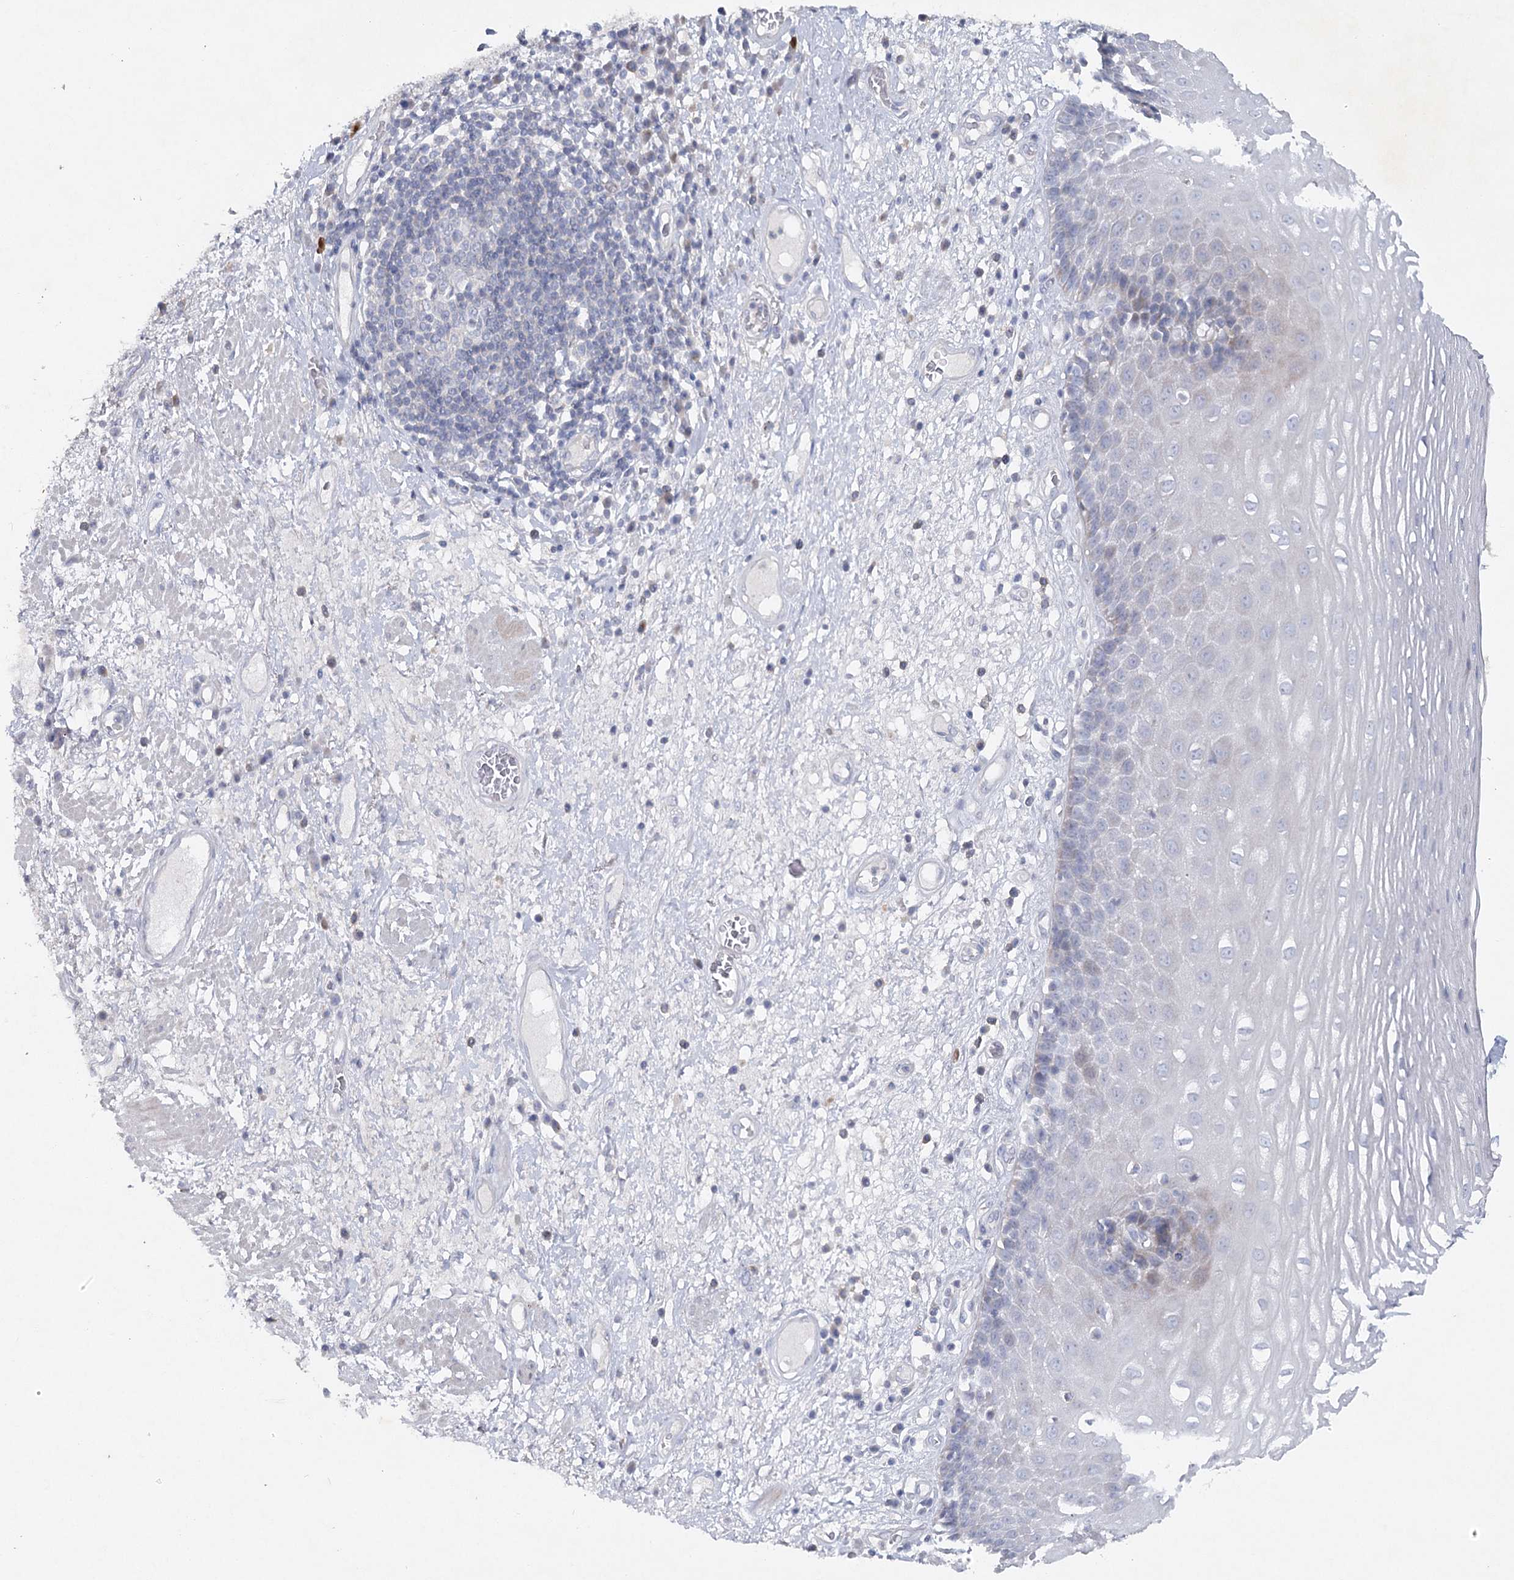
{"staining": {"intensity": "negative", "quantity": "none", "location": "none"}, "tissue": "esophagus", "cell_type": "Squamous epithelial cells", "image_type": "normal", "snomed": [{"axis": "morphology", "description": "Normal tissue, NOS"}, {"axis": "morphology", "description": "Adenocarcinoma, NOS"}, {"axis": "topography", "description": "Esophagus"}], "caption": "High magnification brightfield microscopy of normal esophagus stained with DAB (3,3'-diaminobenzidine) (brown) and counterstained with hematoxylin (blue): squamous epithelial cells show no significant positivity. The staining is performed using DAB (3,3'-diaminobenzidine) brown chromogen with nuclei counter-stained in using hematoxylin.", "gene": "MAP3K13", "patient": {"sex": "male", "age": 62}}